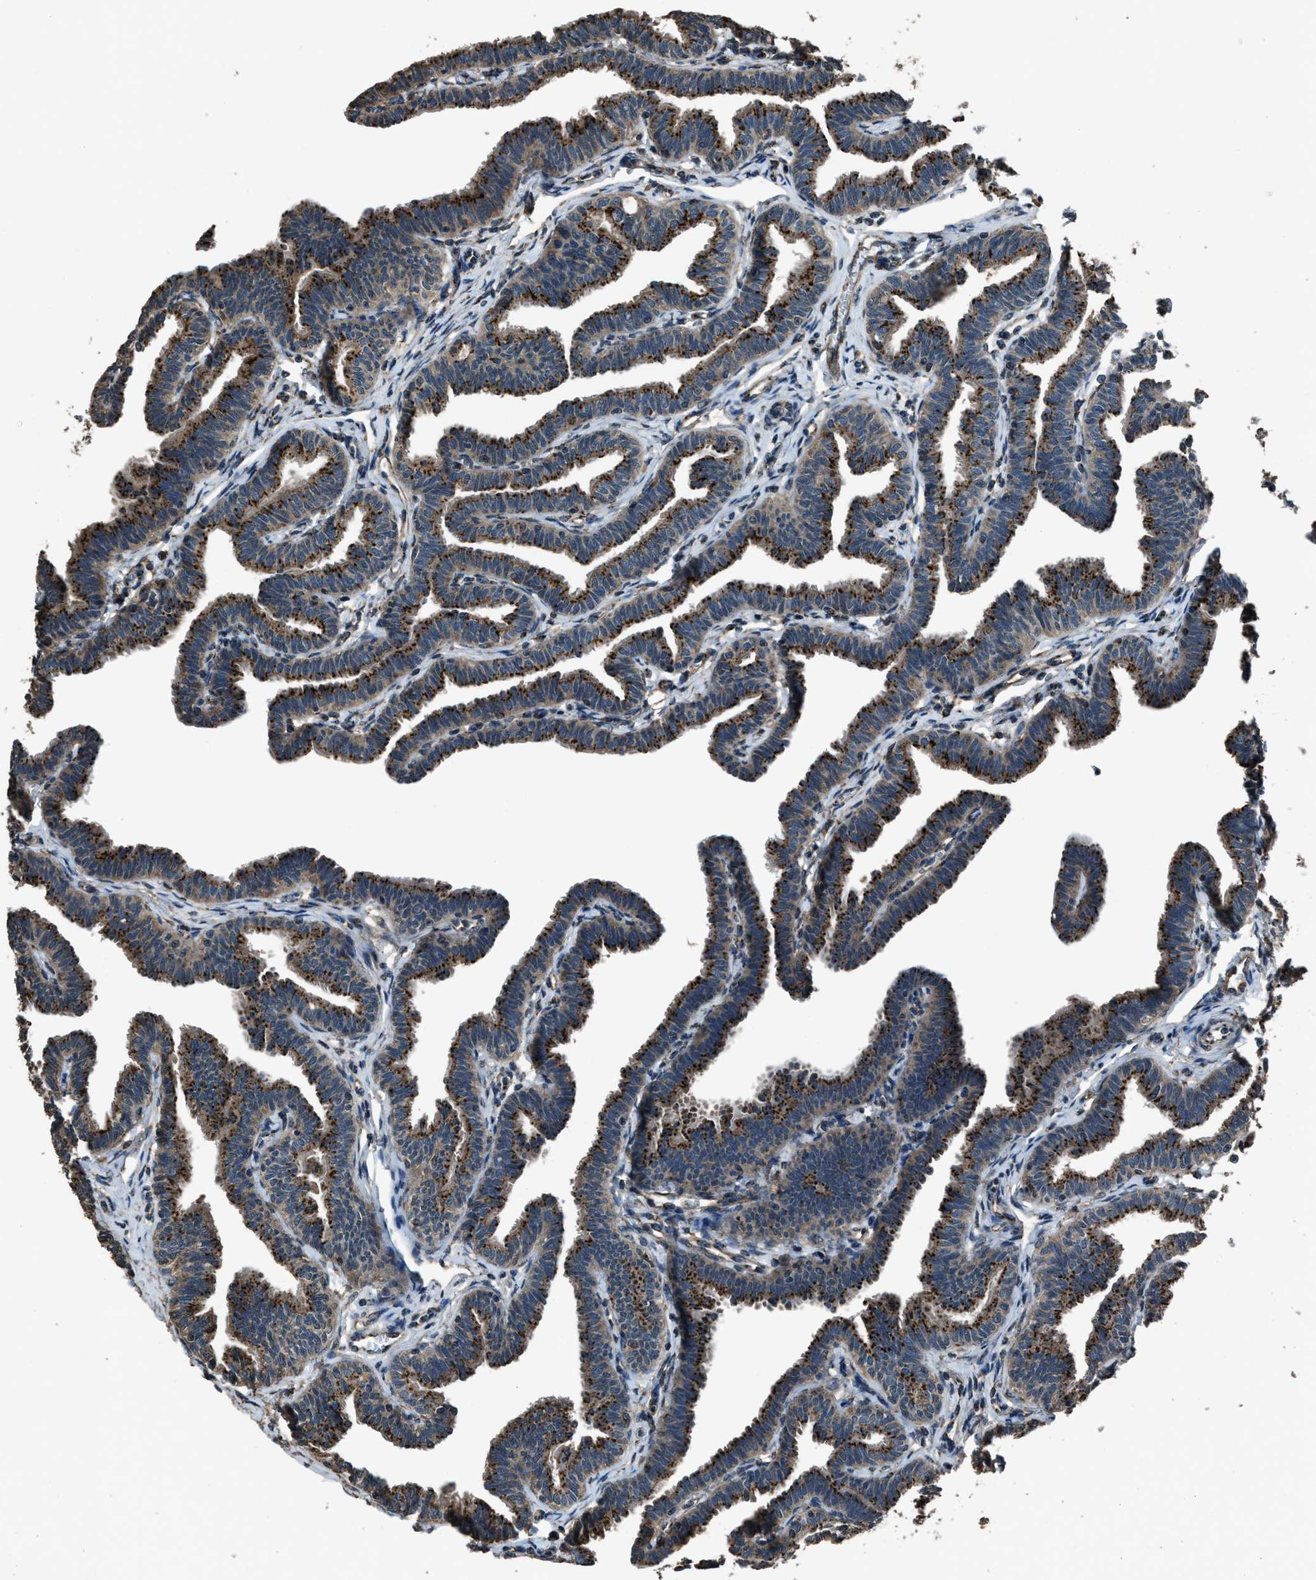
{"staining": {"intensity": "strong", "quantity": ">75%", "location": "cytoplasmic/membranous"}, "tissue": "fallopian tube", "cell_type": "Glandular cells", "image_type": "normal", "snomed": [{"axis": "morphology", "description": "Normal tissue, NOS"}, {"axis": "topography", "description": "Fallopian tube"}, {"axis": "topography", "description": "Ovary"}], "caption": "A brown stain labels strong cytoplasmic/membranous positivity of a protein in glandular cells of normal human fallopian tube. (DAB (3,3'-diaminobenzidine) IHC, brown staining for protein, blue staining for nuclei).", "gene": "SLC38A10", "patient": {"sex": "female", "age": 23}}